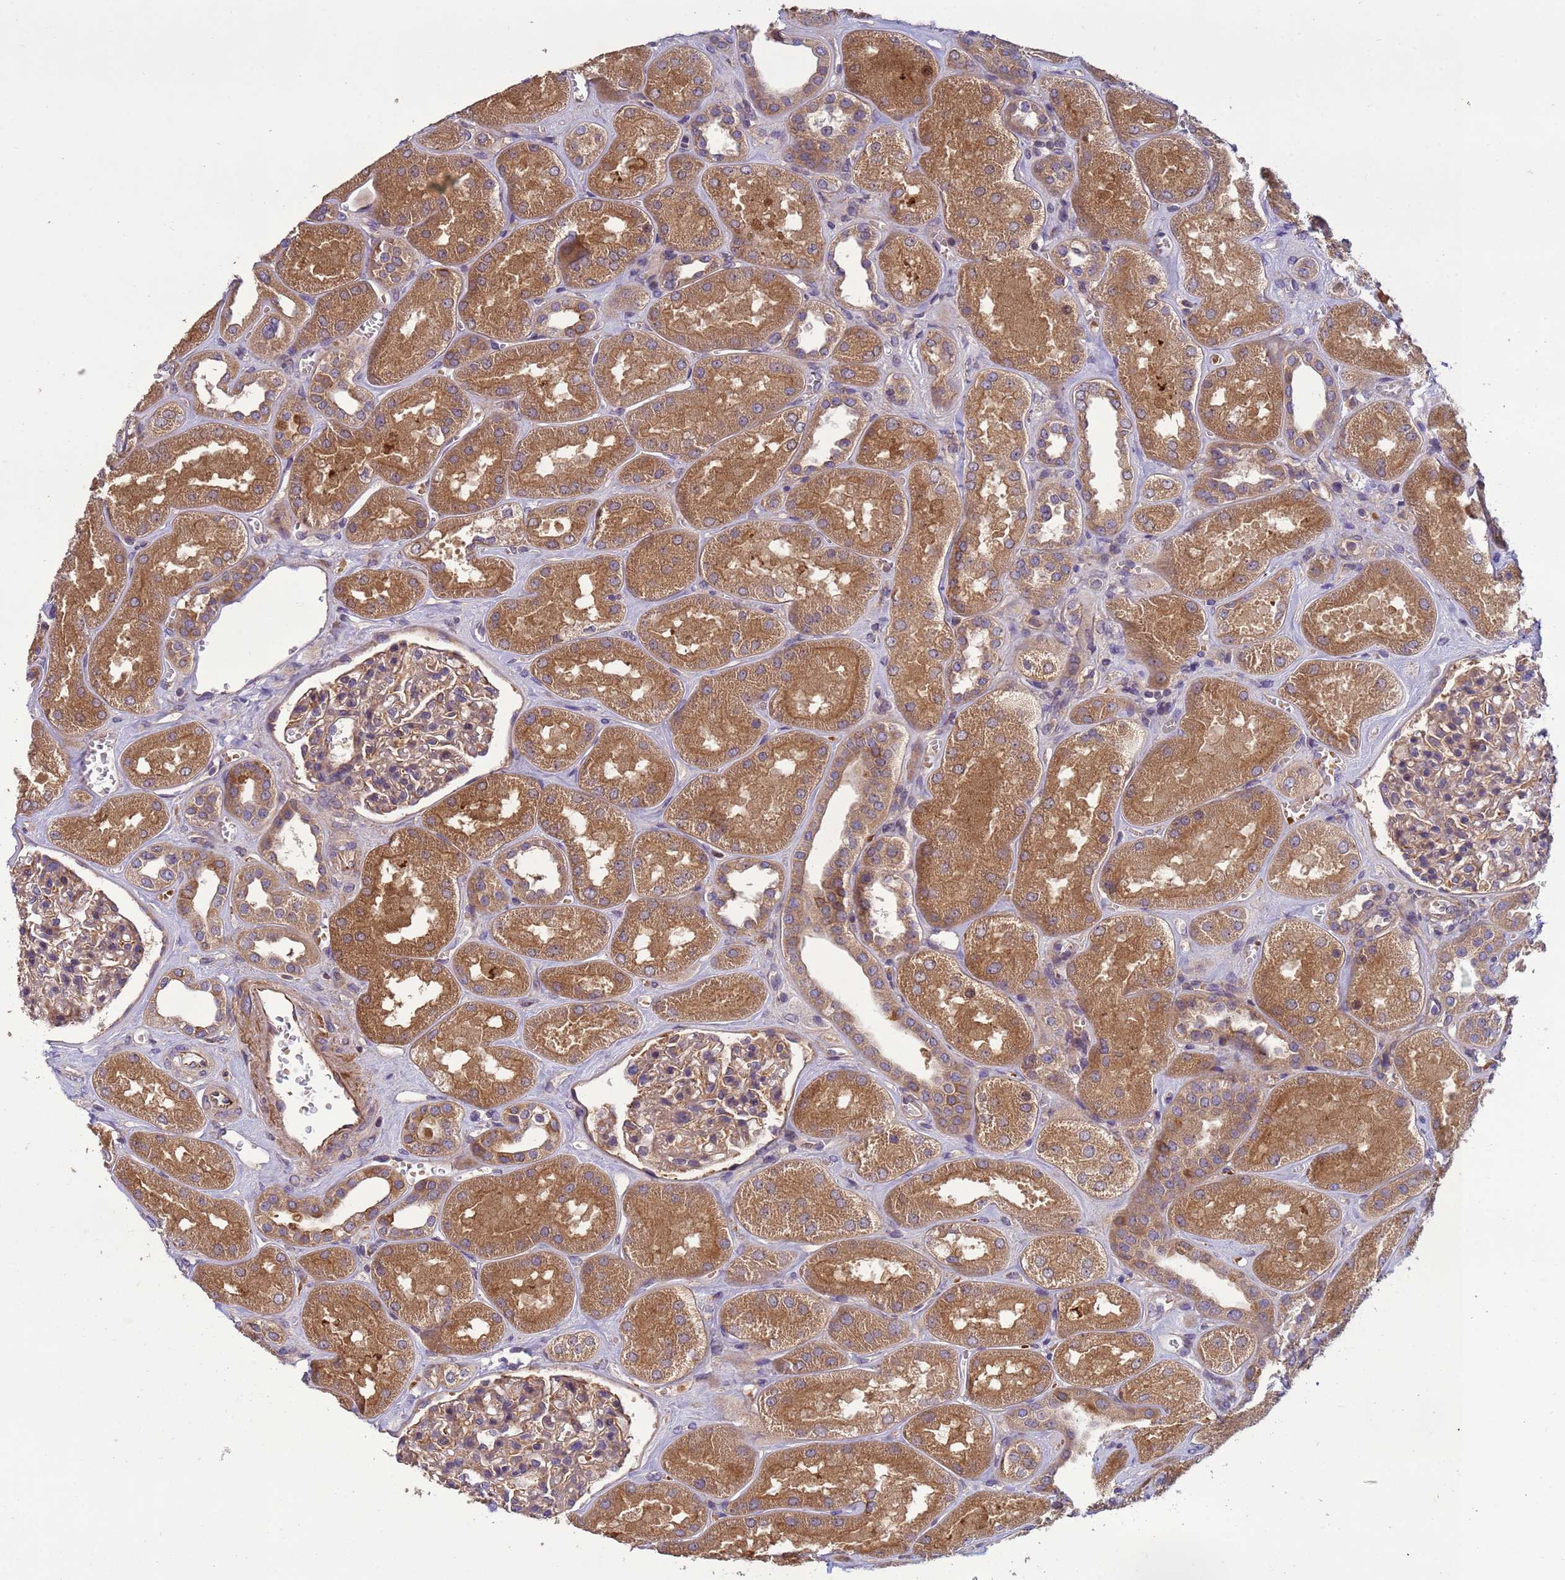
{"staining": {"intensity": "weak", "quantity": ">75%", "location": "cytoplasmic/membranous"}, "tissue": "kidney", "cell_type": "Cells in glomeruli", "image_type": "normal", "snomed": [{"axis": "morphology", "description": "Normal tissue, NOS"}, {"axis": "morphology", "description": "Adenocarcinoma, NOS"}, {"axis": "topography", "description": "Kidney"}], "caption": "Protein staining demonstrates weak cytoplasmic/membranous expression in approximately >75% of cells in glomeruli in benign kidney. Nuclei are stained in blue.", "gene": "RAB10", "patient": {"sex": "female", "age": 68}}